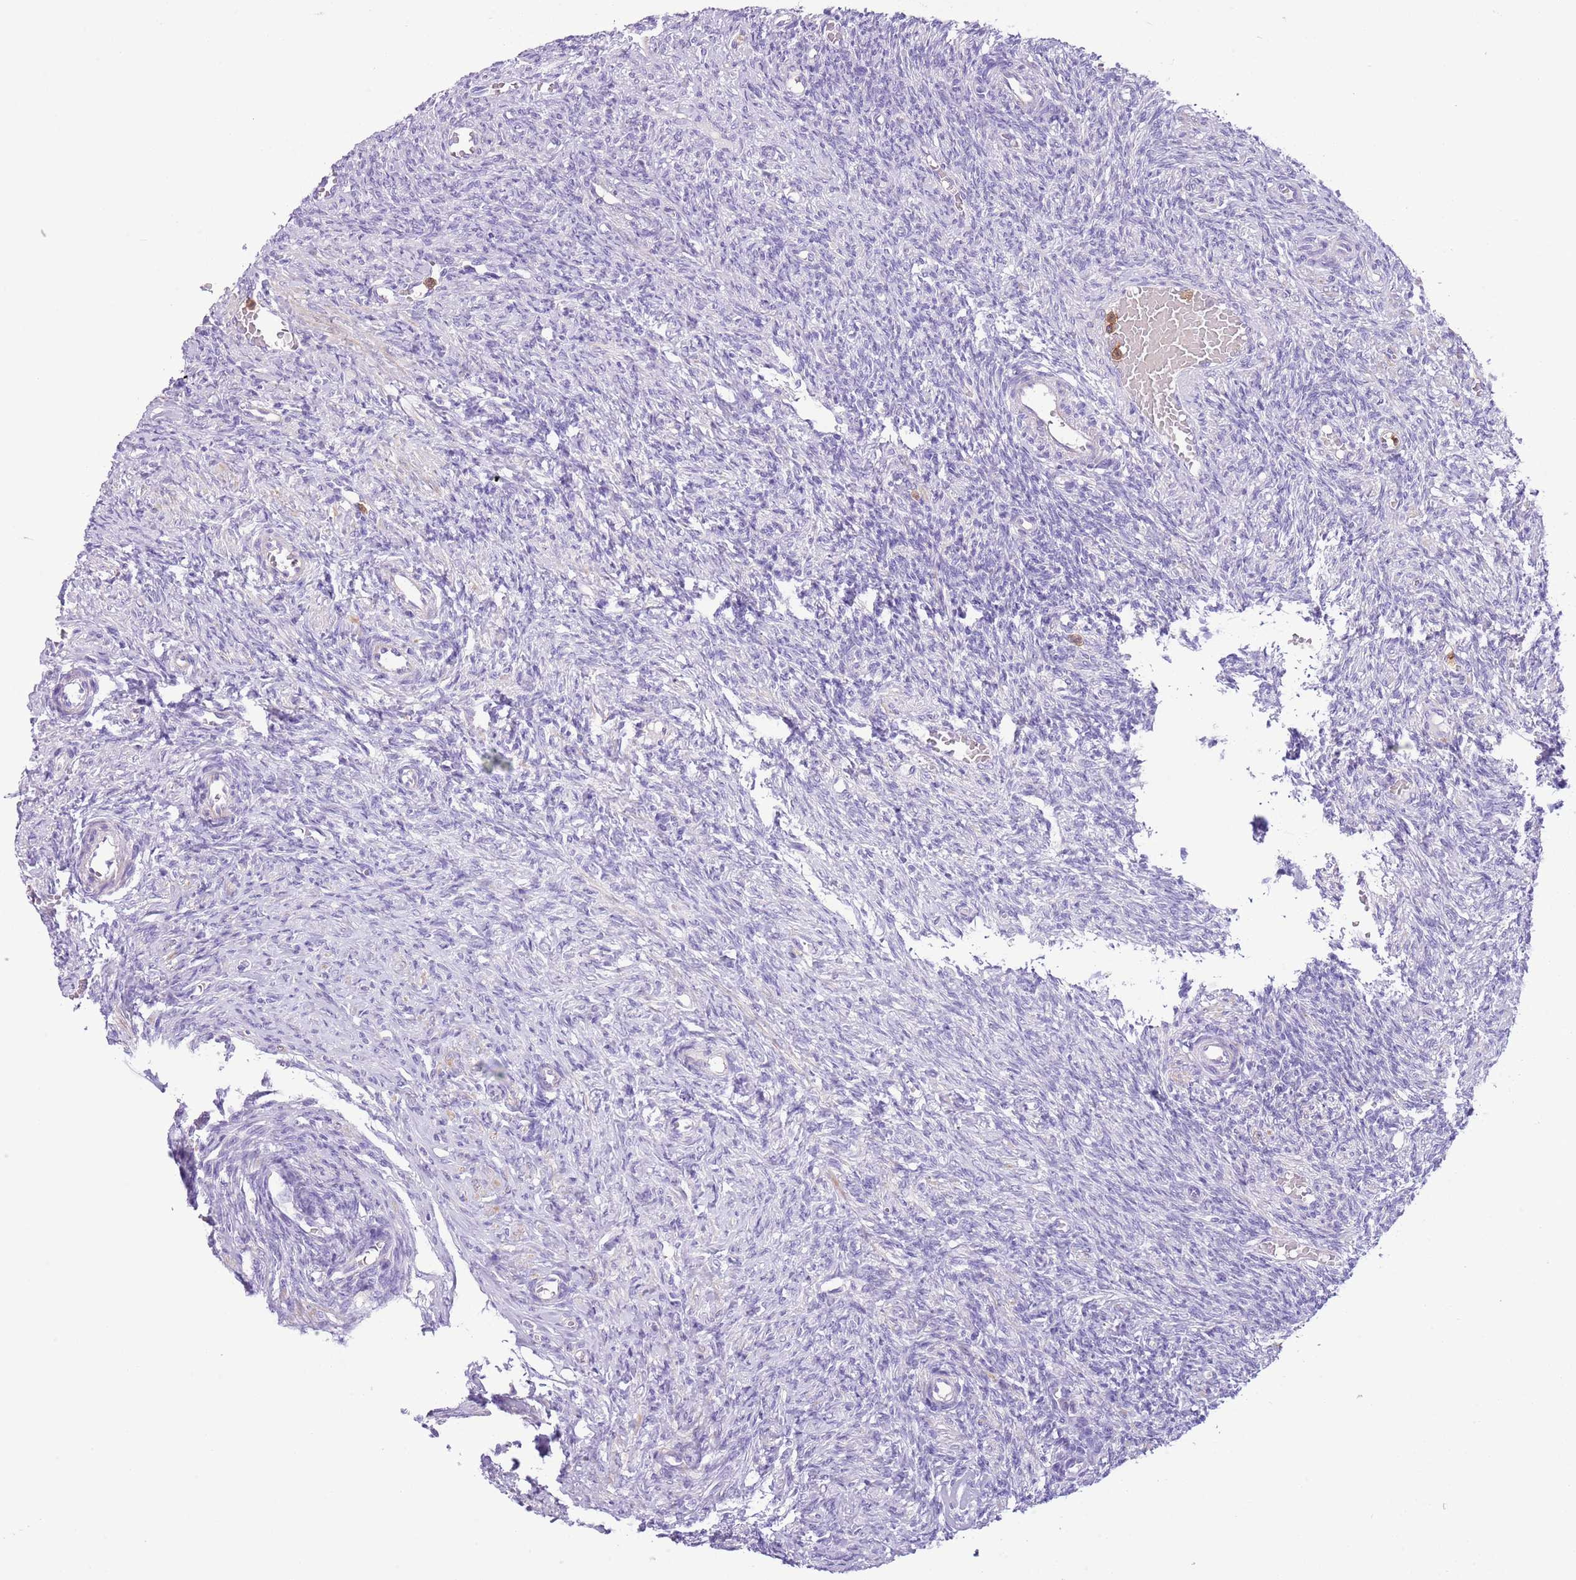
{"staining": {"intensity": "negative", "quantity": "none", "location": "none"}, "tissue": "ovary", "cell_type": "Follicle cells", "image_type": "normal", "snomed": [{"axis": "morphology", "description": "Normal tissue, NOS"}, {"axis": "topography", "description": "Ovary"}], "caption": "This is a histopathology image of IHC staining of benign ovary, which shows no staining in follicle cells.", "gene": "OR6M1", "patient": {"sex": "female", "age": 27}}